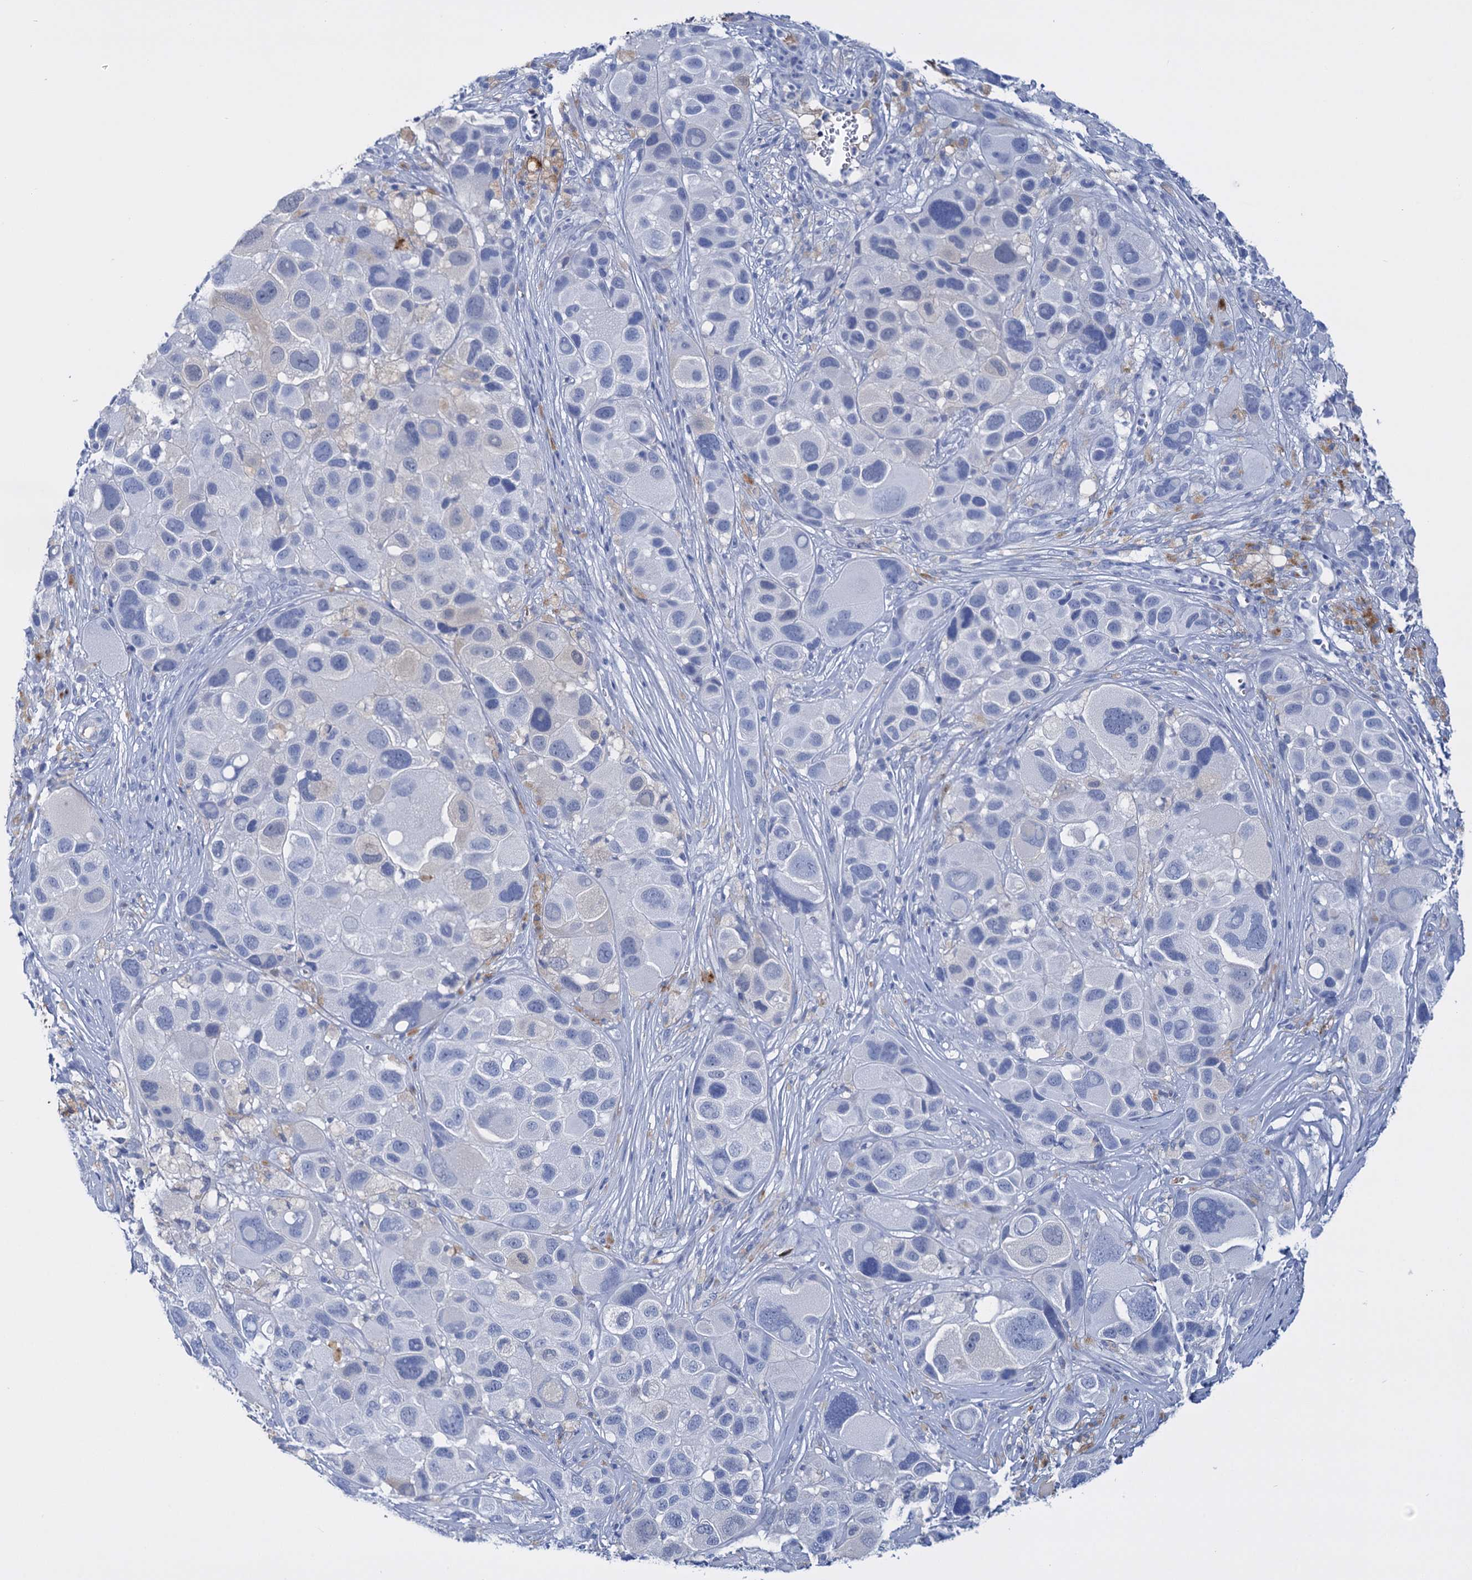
{"staining": {"intensity": "negative", "quantity": "none", "location": "none"}, "tissue": "melanoma", "cell_type": "Tumor cells", "image_type": "cancer", "snomed": [{"axis": "morphology", "description": "Malignant melanoma, NOS"}, {"axis": "topography", "description": "Skin of trunk"}], "caption": "The IHC image has no significant staining in tumor cells of melanoma tissue. (DAB (3,3'-diaminobenzidine) IHC with hematoxylin counter stain).", "gene": "FBXW12", "patient": {"sex": "male", "age": 71}}